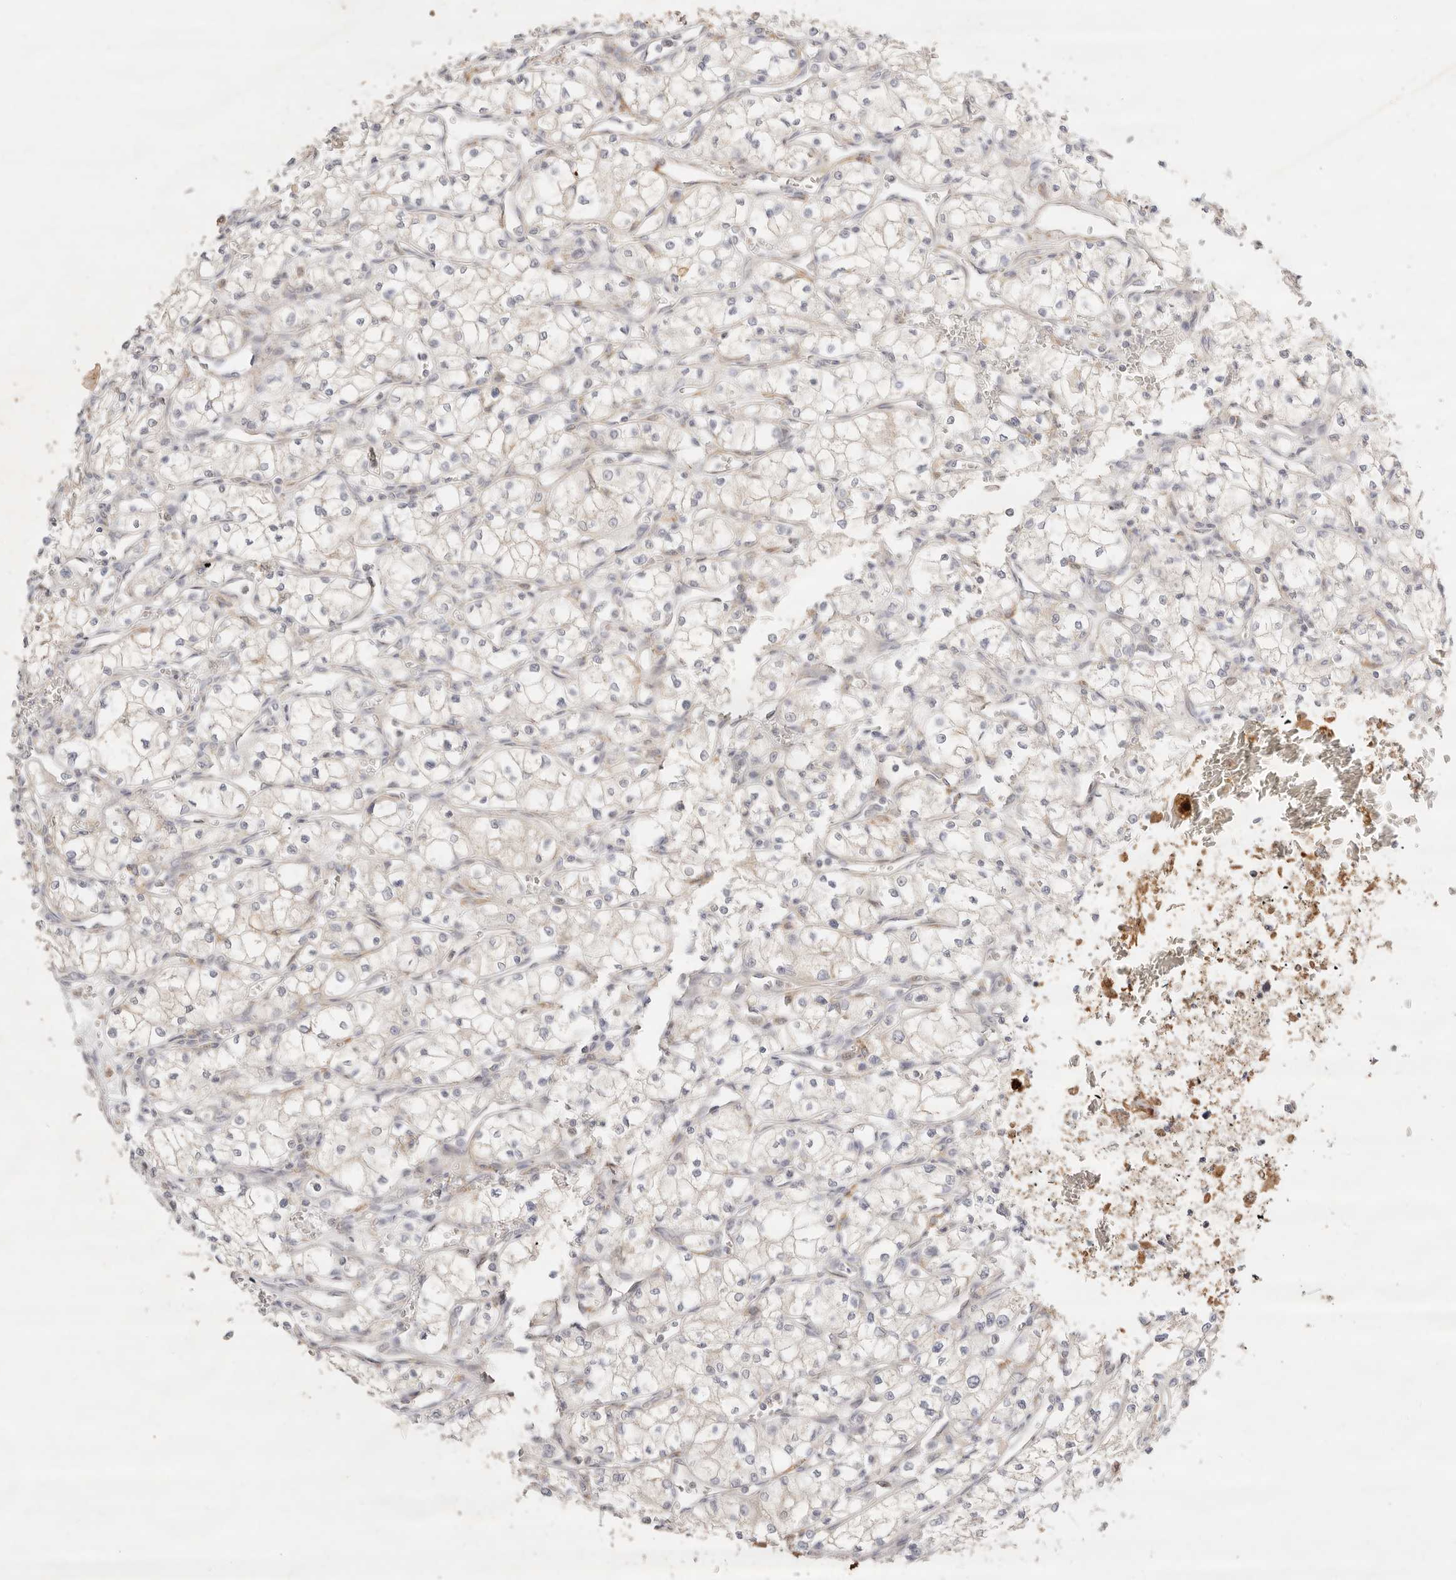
{"staining": {"intensity": "negative", "quantity": "none", "location": "none"}, "tissue": "renal cancer", "cell_type": "Tumor cells", "image_type": "cancer", "snomed": [{"axis": "morphology", "description": "Adenocarcinoma, NOS"}, {"axis": "topography", "description": "Kidney"}], "caption": "DAB immunohistochemical staining of human adenocarcinoma (renal) shows no significant staining in tumor cells.", "gene": "ACOX1", "patient": {"sex": "male", "age": 59}}